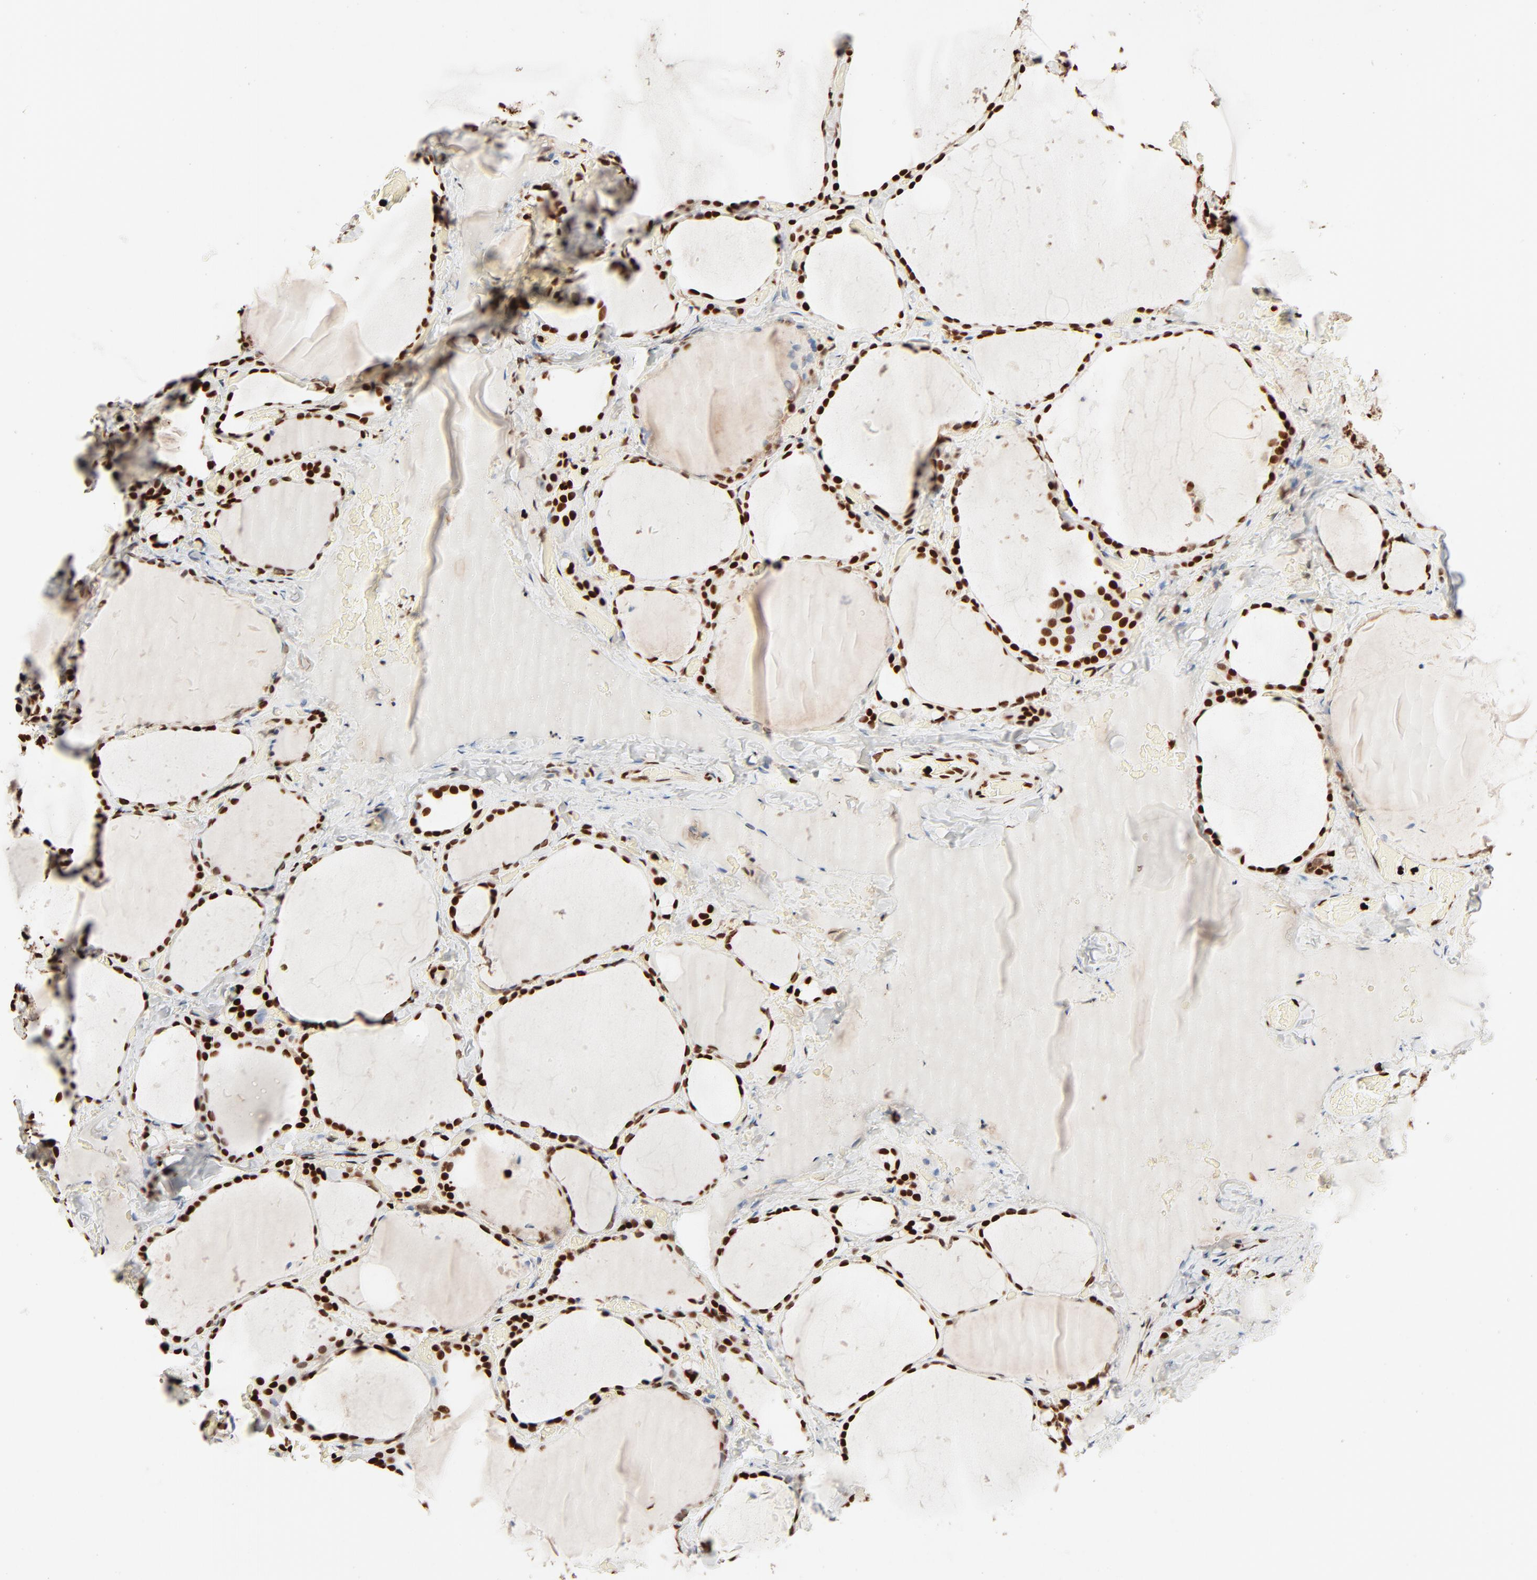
{"staining": {"intensity": "strong", "quantity": ">75%", "location": "nuclear"}, "tissue": "thyroid gland", "cell_type": "Glandular cells", "image_type": "normal", "snomed": [{"axis": "morphology", "description": "Normal tissue, NOS"}, {"axis": "topography", "description": "Thyroid gland"}], "caption": "A histopathology image showing strong nuclear expression in approximately >75% of glandular cells in unremarkable thyroid gland, as visualized by brown immunohistochemical staining.", "gene": "HMGB1", "patient": {"sex": "female", "age": 22}}